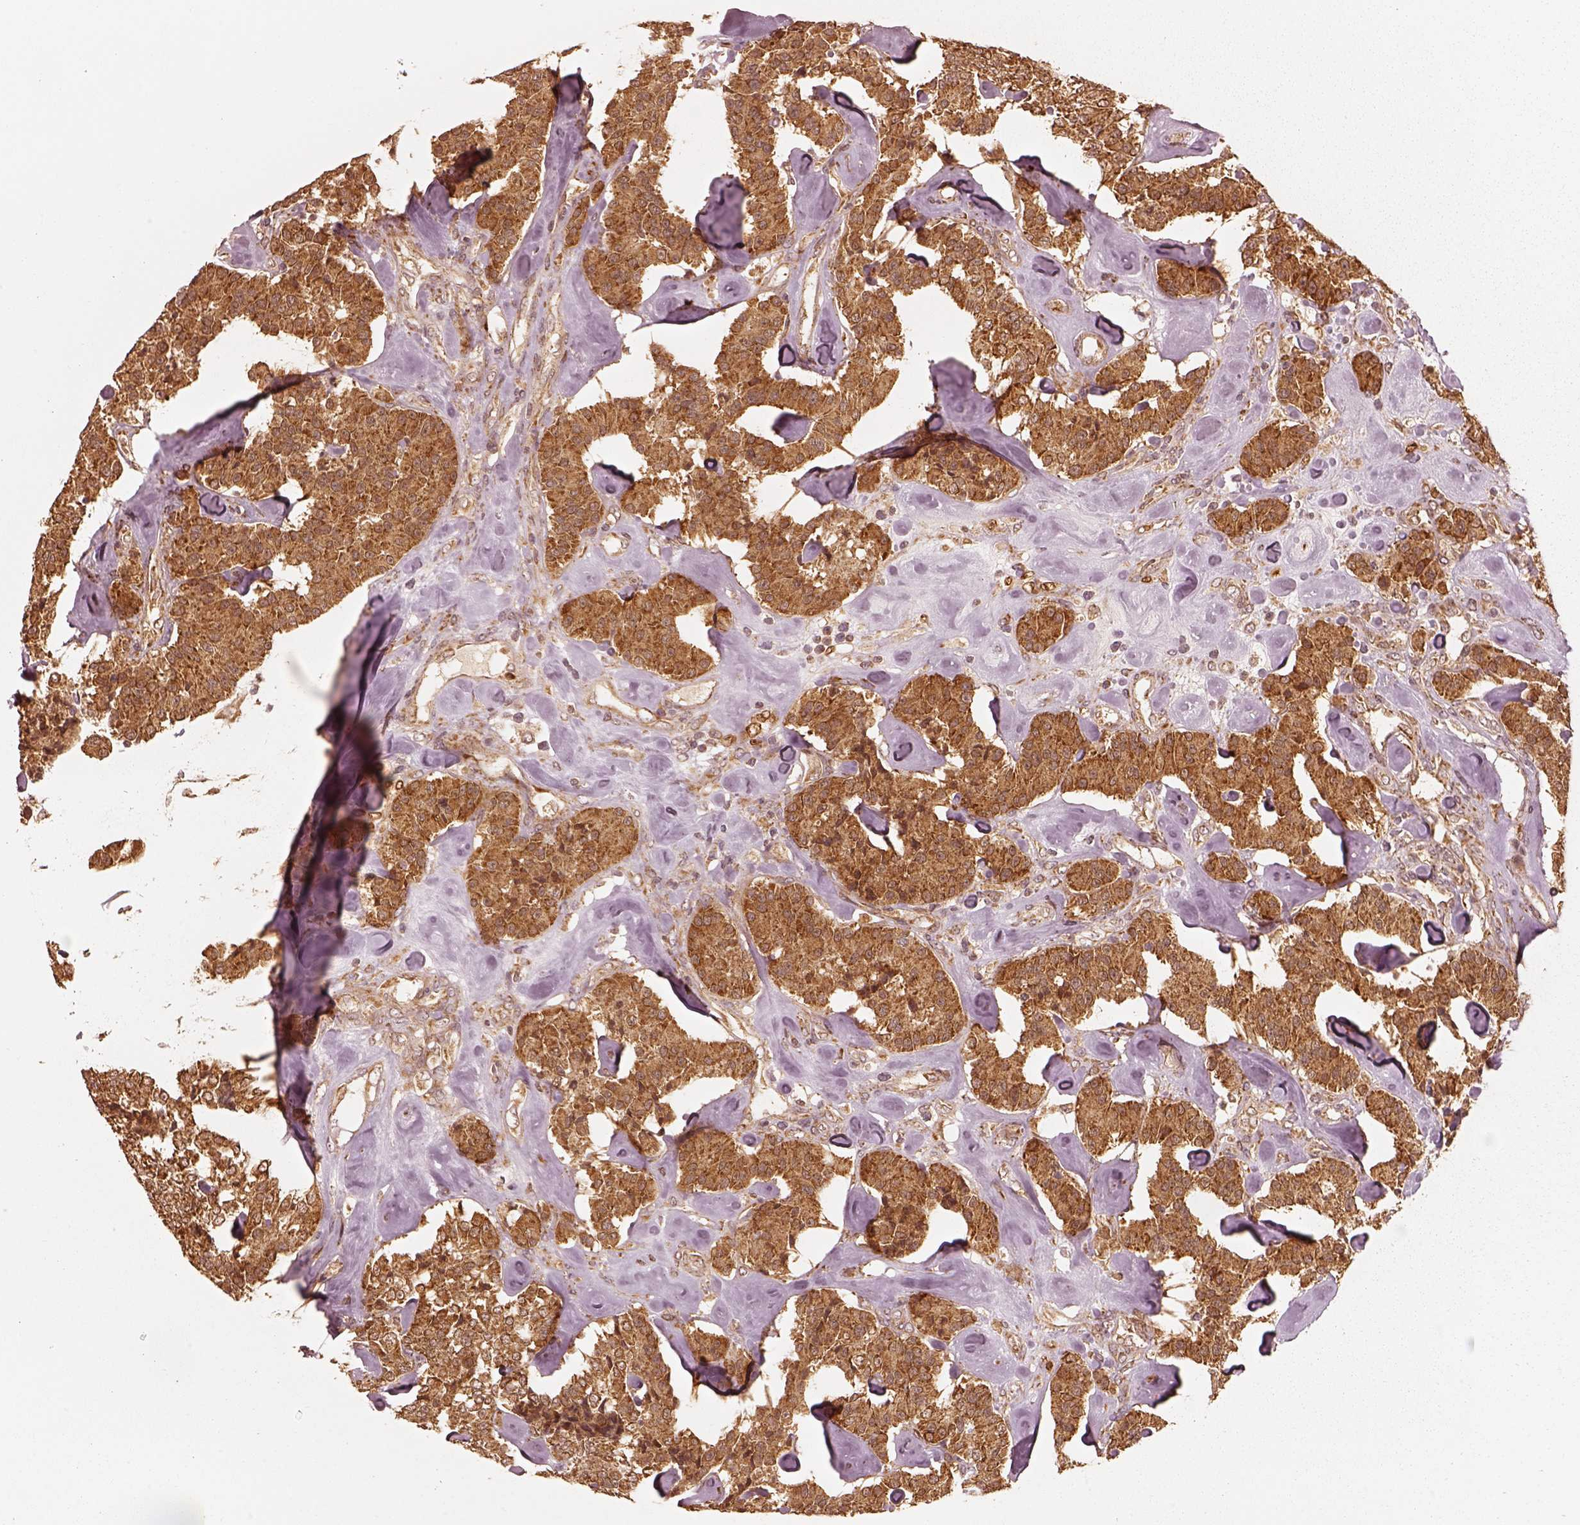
{"staining": {"intensity": "strong", "quantity": ">75%", "location": "cytoplasmic/membranous"}, "tissue": "carcinoid", "cell_type": "Tumor cells", "image_type": "cancer", "snomed": [{"axis": "morphology", "description": "Carcinoid, malignant, NOS"}, {"axis": "topography", "description": "Pancreas"}], "caption": "An immunohistochemistry histopathology image of tumor tissue is shown. Protein staining in brown highlights strong cytoplasmic/membranous positivity in carcinoid within tumor cells.", "gene": "DNAJC25", "patient": {"sex": "male", "age": 41}}